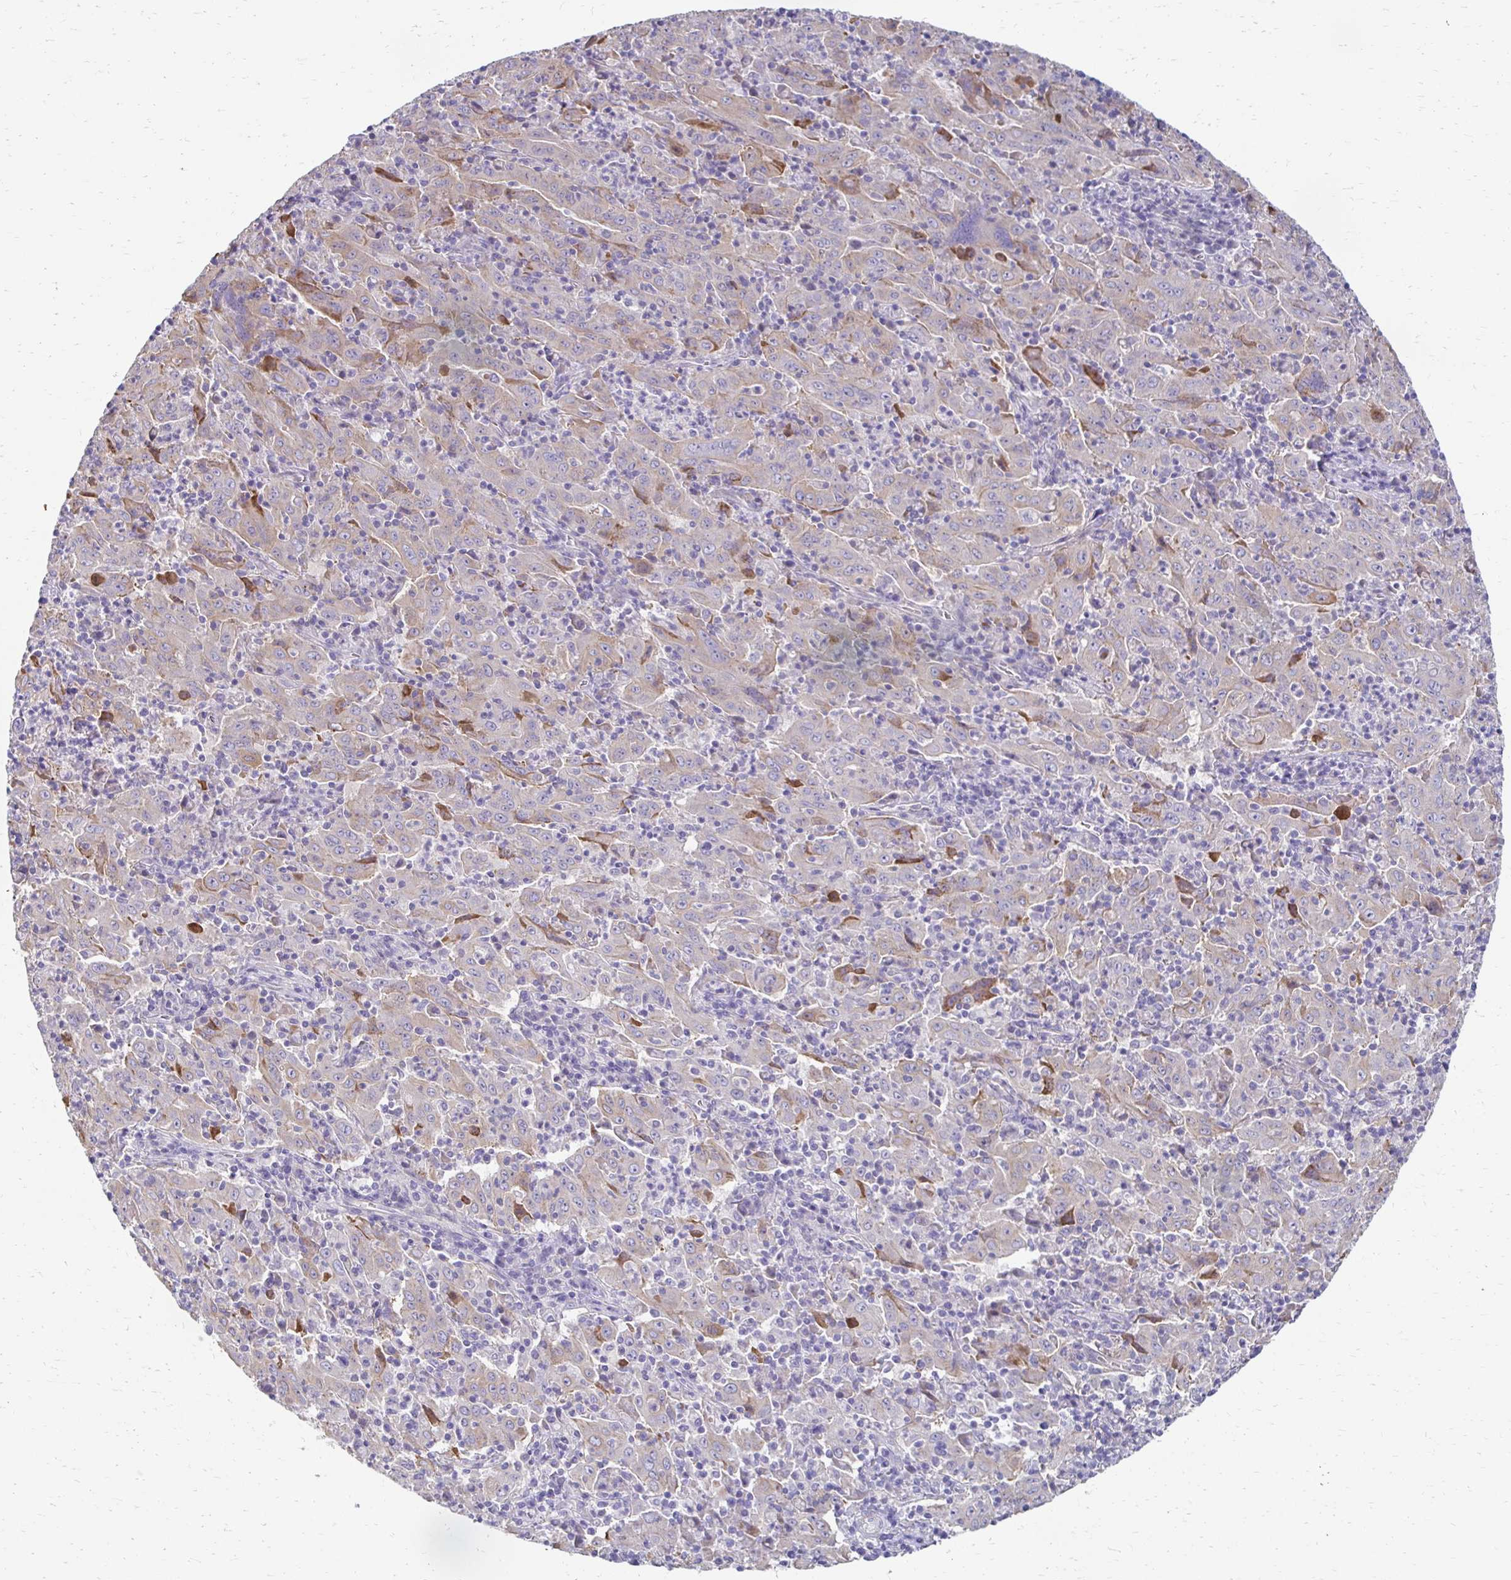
{"staining": {"intensity": "negative", "quantity": "none", "location": "none"}, "tissue": "pancreatic cancer", "cell_type": "Tumor cells", "image_type": "cancer", "snomed": [{"axis": "morphology", "description": "Adenocarcinoma, NOS"}, {"axis": "topography", "description": "Pancreas"}], "caption": "Image shows no protein expression in tumor cells of pancreatic adenocarcinoma tissue.", "gene": "AKAP6", "patient": {"sex": "male", "age": 63}}